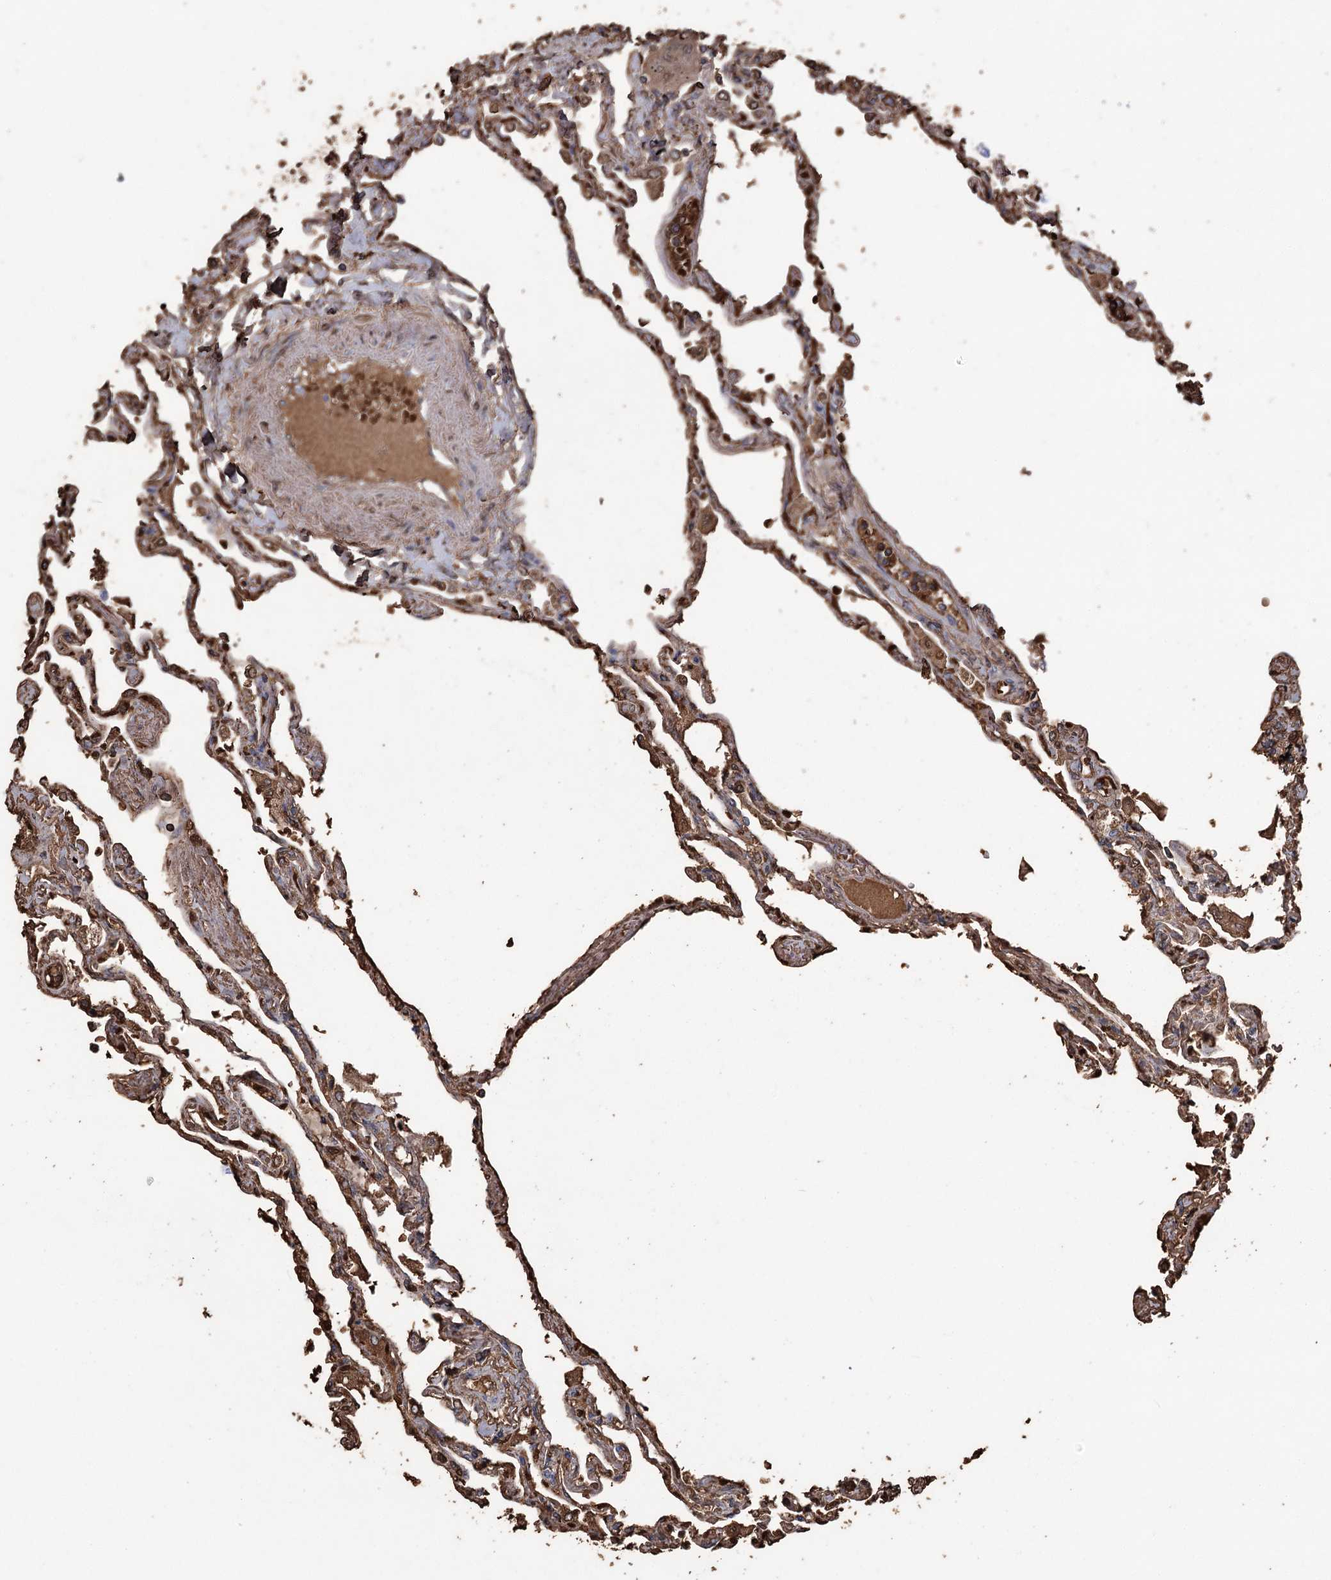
{"staining": {"intensity": "weak", "quantity": "25%-75%", "location": "cytoplasmic/membranous"}, "tissue": "lung", "cell_type": "Alveolar cells", "image_type": "normal", "snomed": [{"axis": "morphology", "description": "Normal tissue, NOS"}, {"axis": "topography", "description": "Lung"}], "caption": "Immunohistochemical staining of normal lung shows 25%-75% levels of weak cytoplasmic/membranous protein expression in about 25%-75% of alveolar cells.", "gene": "HBA1", "patient": {"sex": "female", "age": 67}}